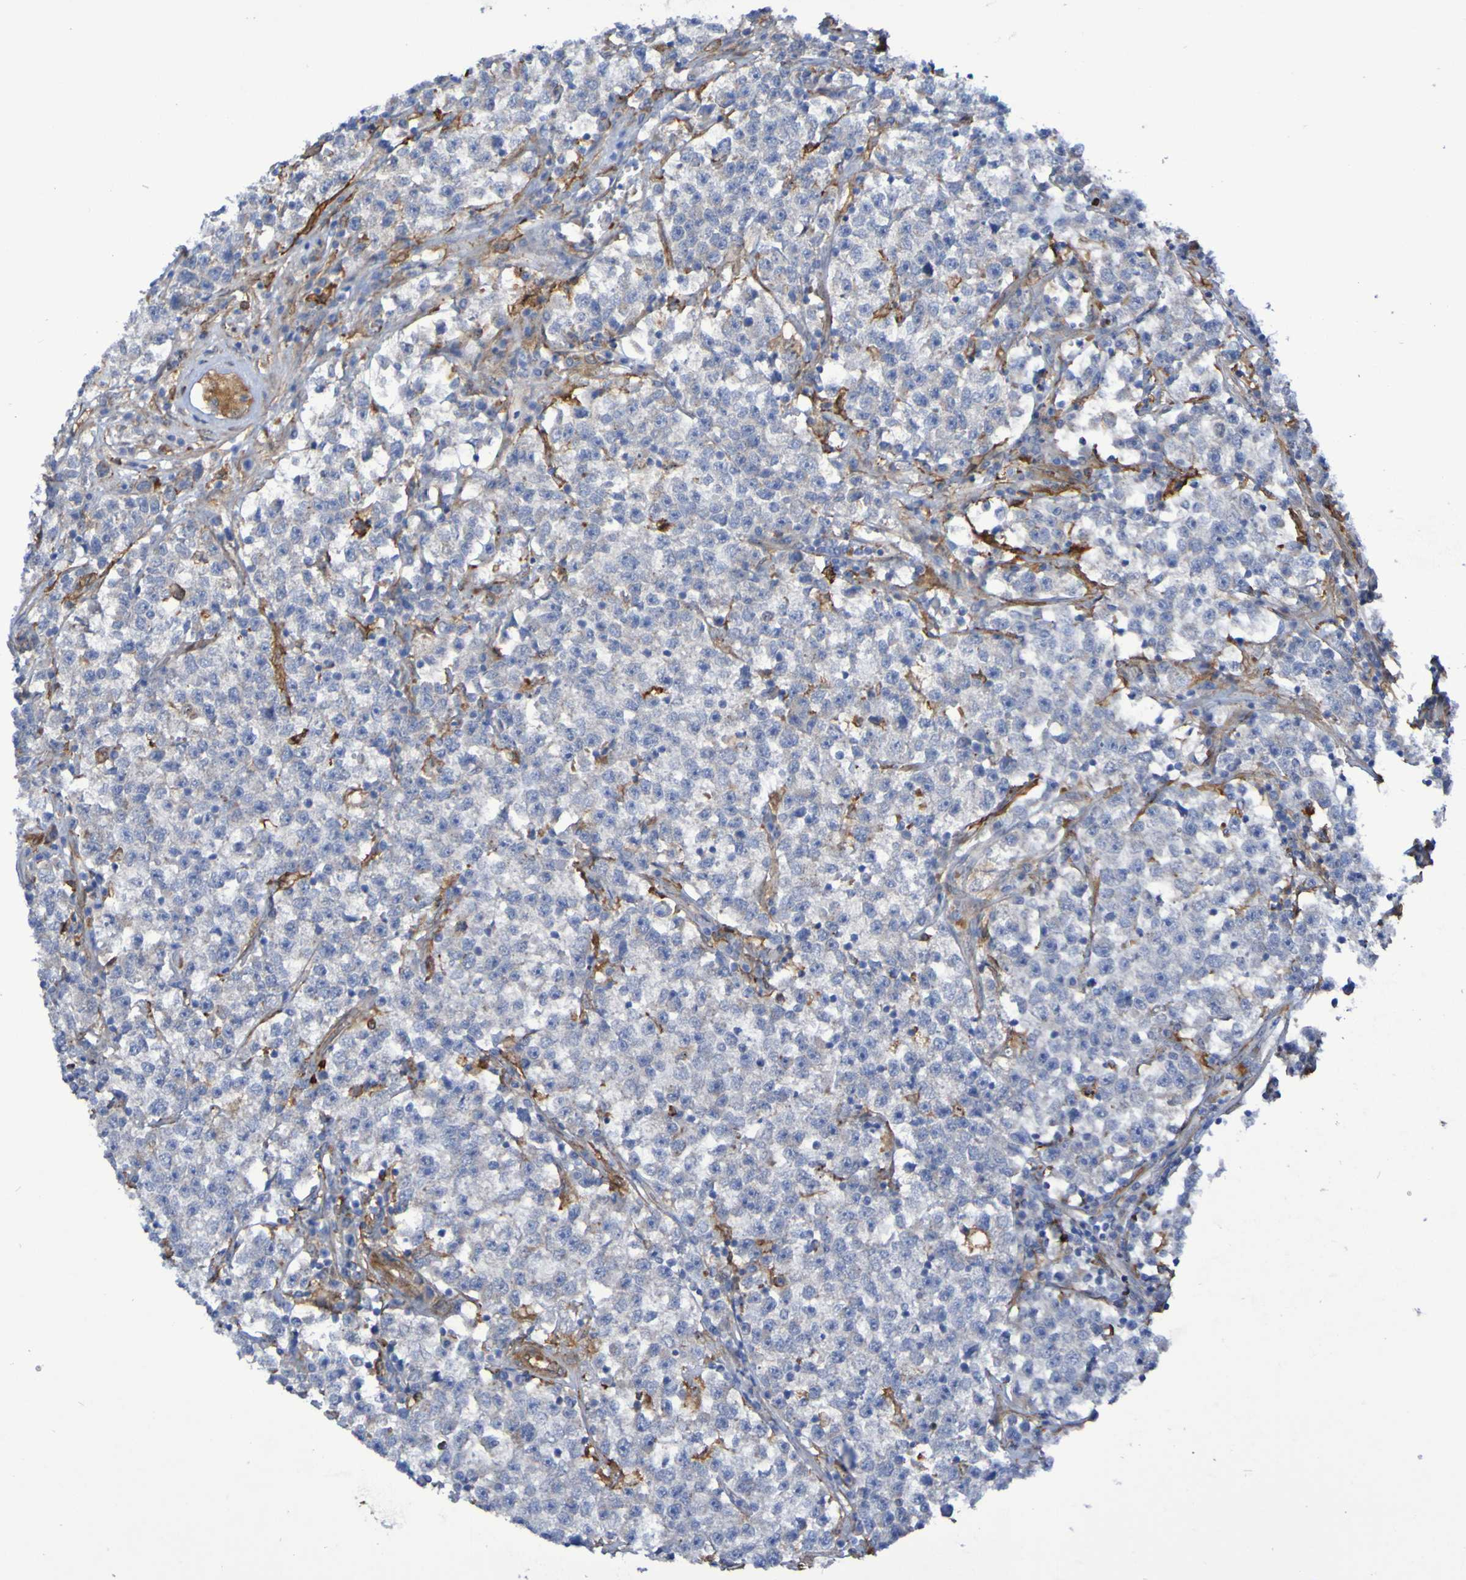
{"staining": {"intensity": "negative", "quantity": "none", "location": "none"}, "tissue": "testis cancer", "cell_type": "Tumor cells", "image_type": "cancer", "snomed": [{"axis": "morphology", "description": "Seminoma, NOS"}, {"axis": "topography", "description": "Testis"}], "caption": "DAB (3,3'-diaminobenzidine) immunohistochemical staining of human seminoma (testis) exhibits no significant expression in tumor cells.", "gene": "SCRG1", "patient": {"sex": "male", "age": 22}}